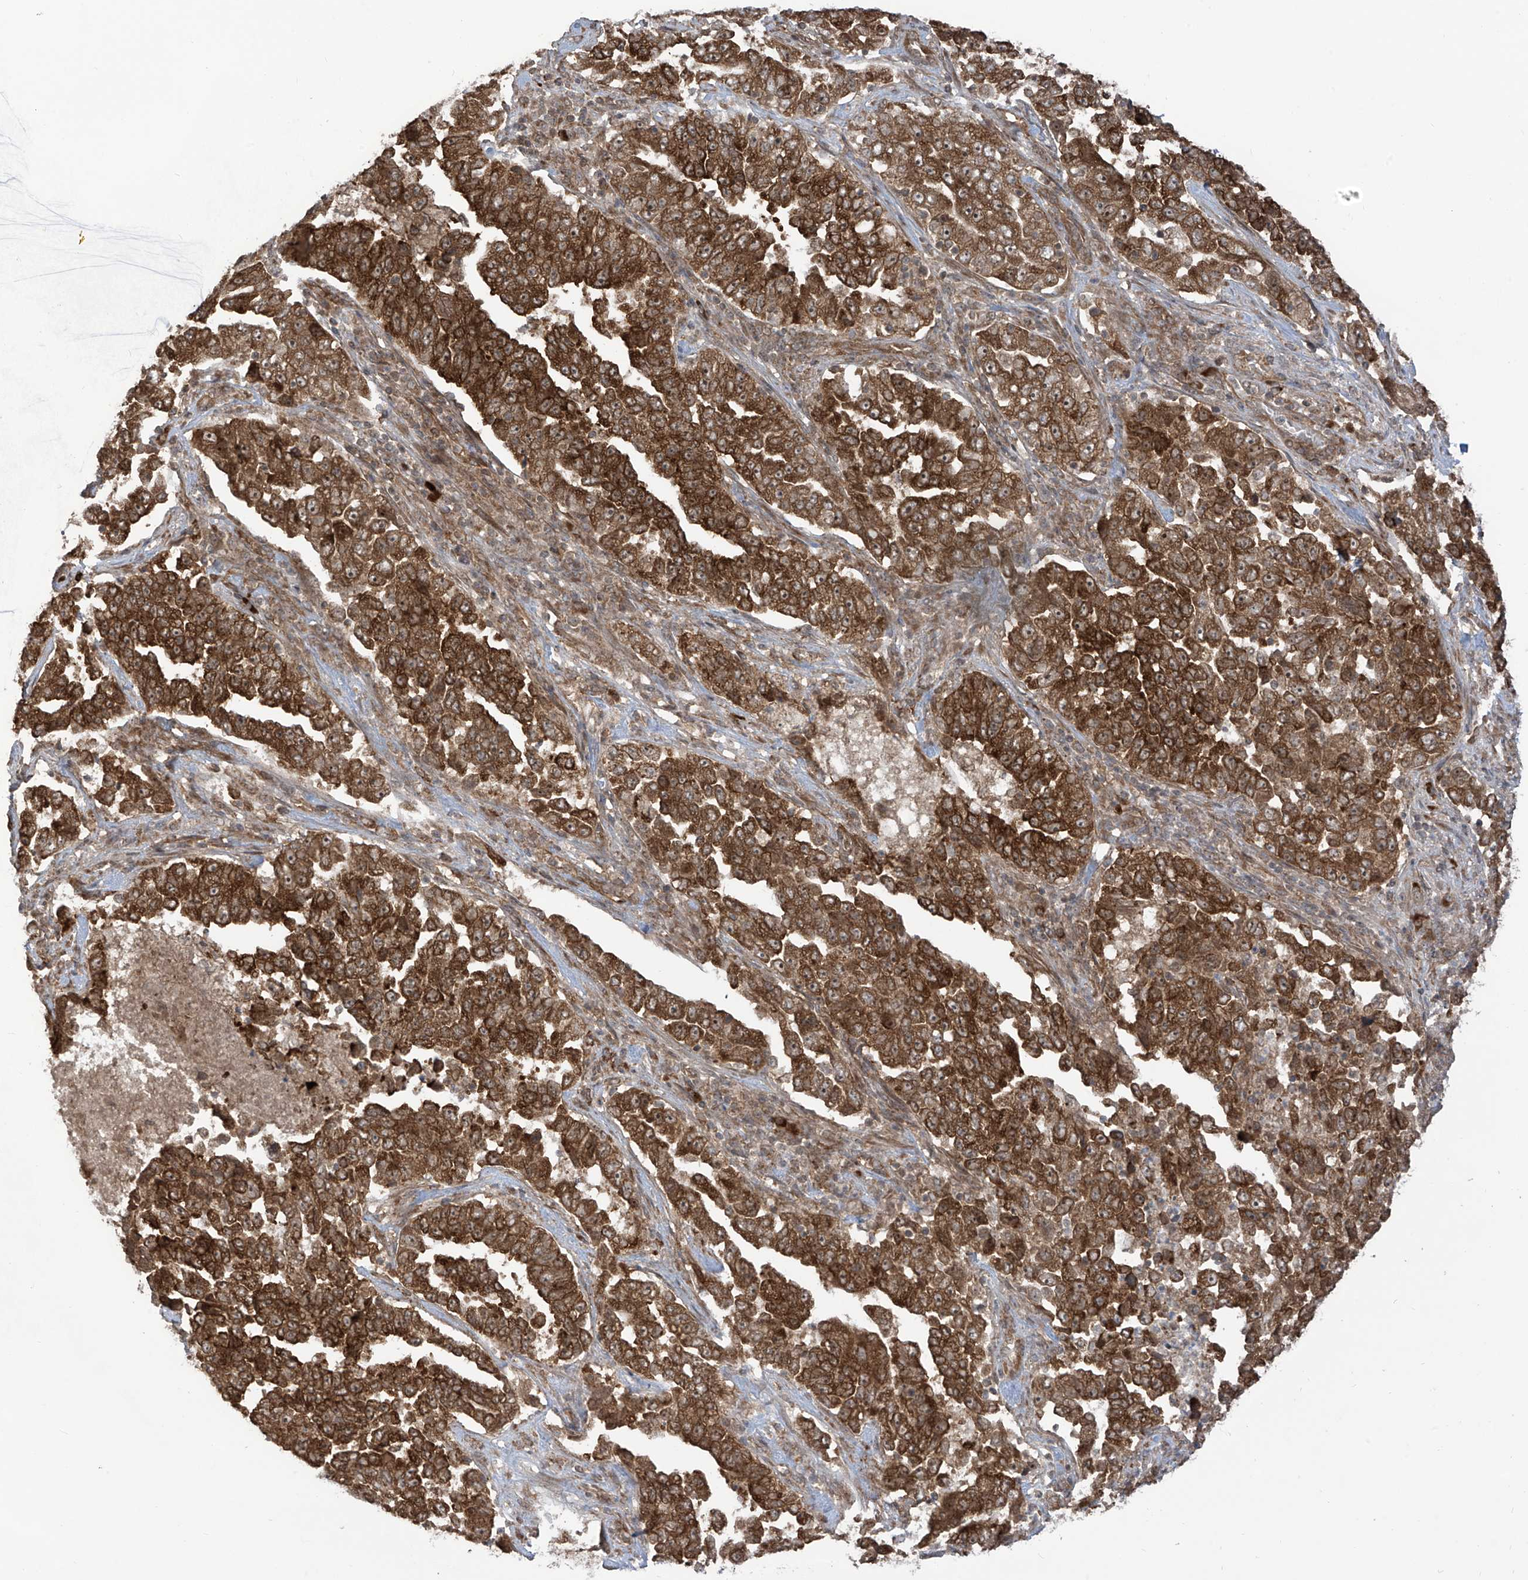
{"staining": {"intensity": "strong", "quantity": ">75%", "location": "cytoplasmic/membranous"}, "tissue": "lung cancer", "cell_type": "Tumor cells", "image_type": "cancer", "snomed": [{"axis": "morphology", "description": "Adenocarcinoma, NOS"}, {"axis": "topography", "description": "Lung"}], "caption": "Strong cytoplasmic/membranous staining is appreciated in approximately >75% of tumor cells in lung cancer.", "gene": "TRIM67", "patient": {"sex": "female", "age": 51}}